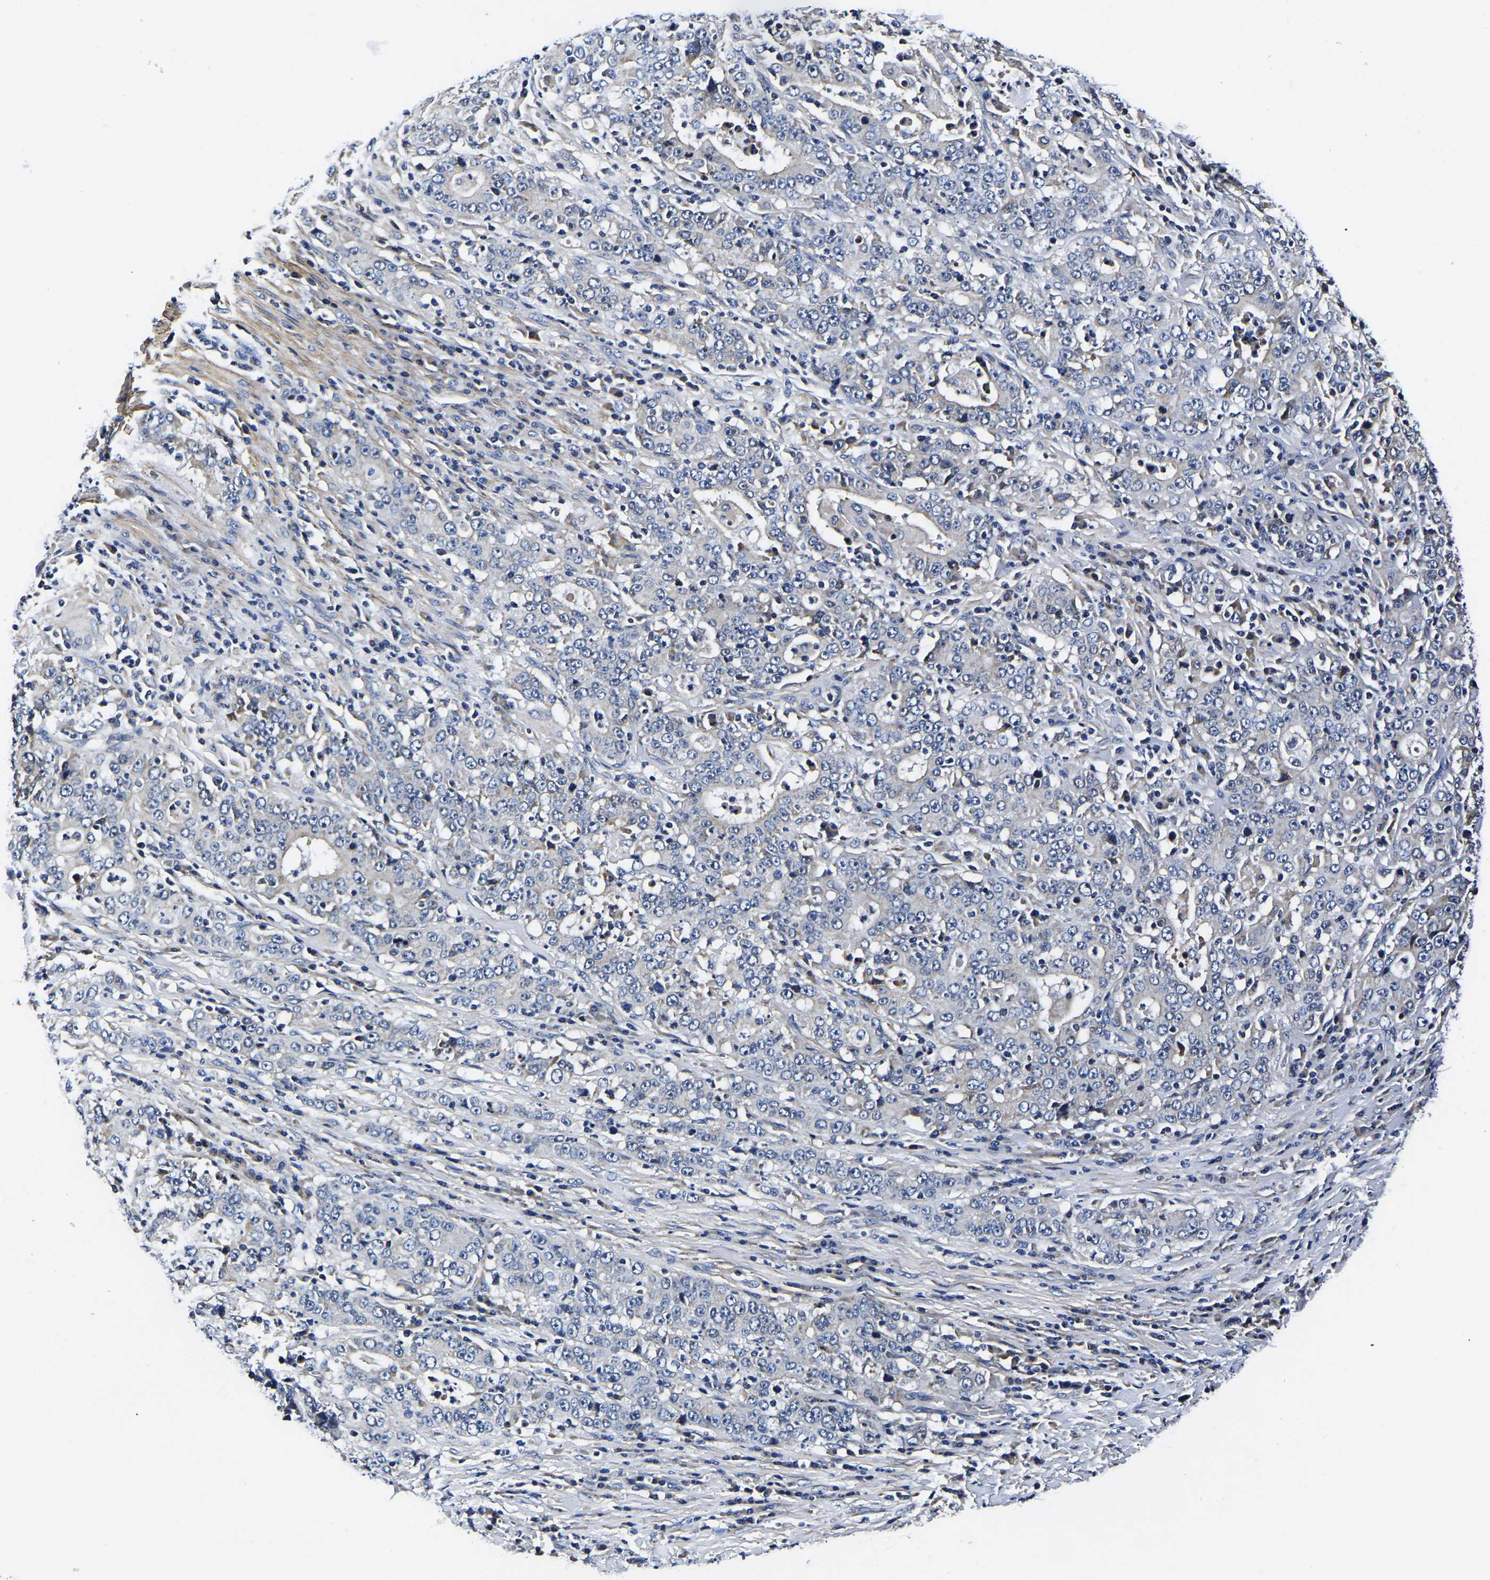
{"staining": {"intensity": "negative", "quantity": "none", "location": "none"}, "tissue": "stomach cancer", "cell_type": "Tumor cells", "image_type": "cancer", "snomed": [{"axis": "morphology", "description": "Normal tissue, NOS"}, {"axis": "morphology", "description": "Adenocarcinoma, NOS"}, {"axis": "topography", "description": "Stomach, upper"}, {"axis": "topography", "description": "Stomach"}], "caption": "IHC histopathology image of human adenocarcinoma (stomach) stained for a protein (brown), which reveals no expression in tumor cells.", "gene": "KCTD17", "patient": {"sex": "male", "age": 59}}